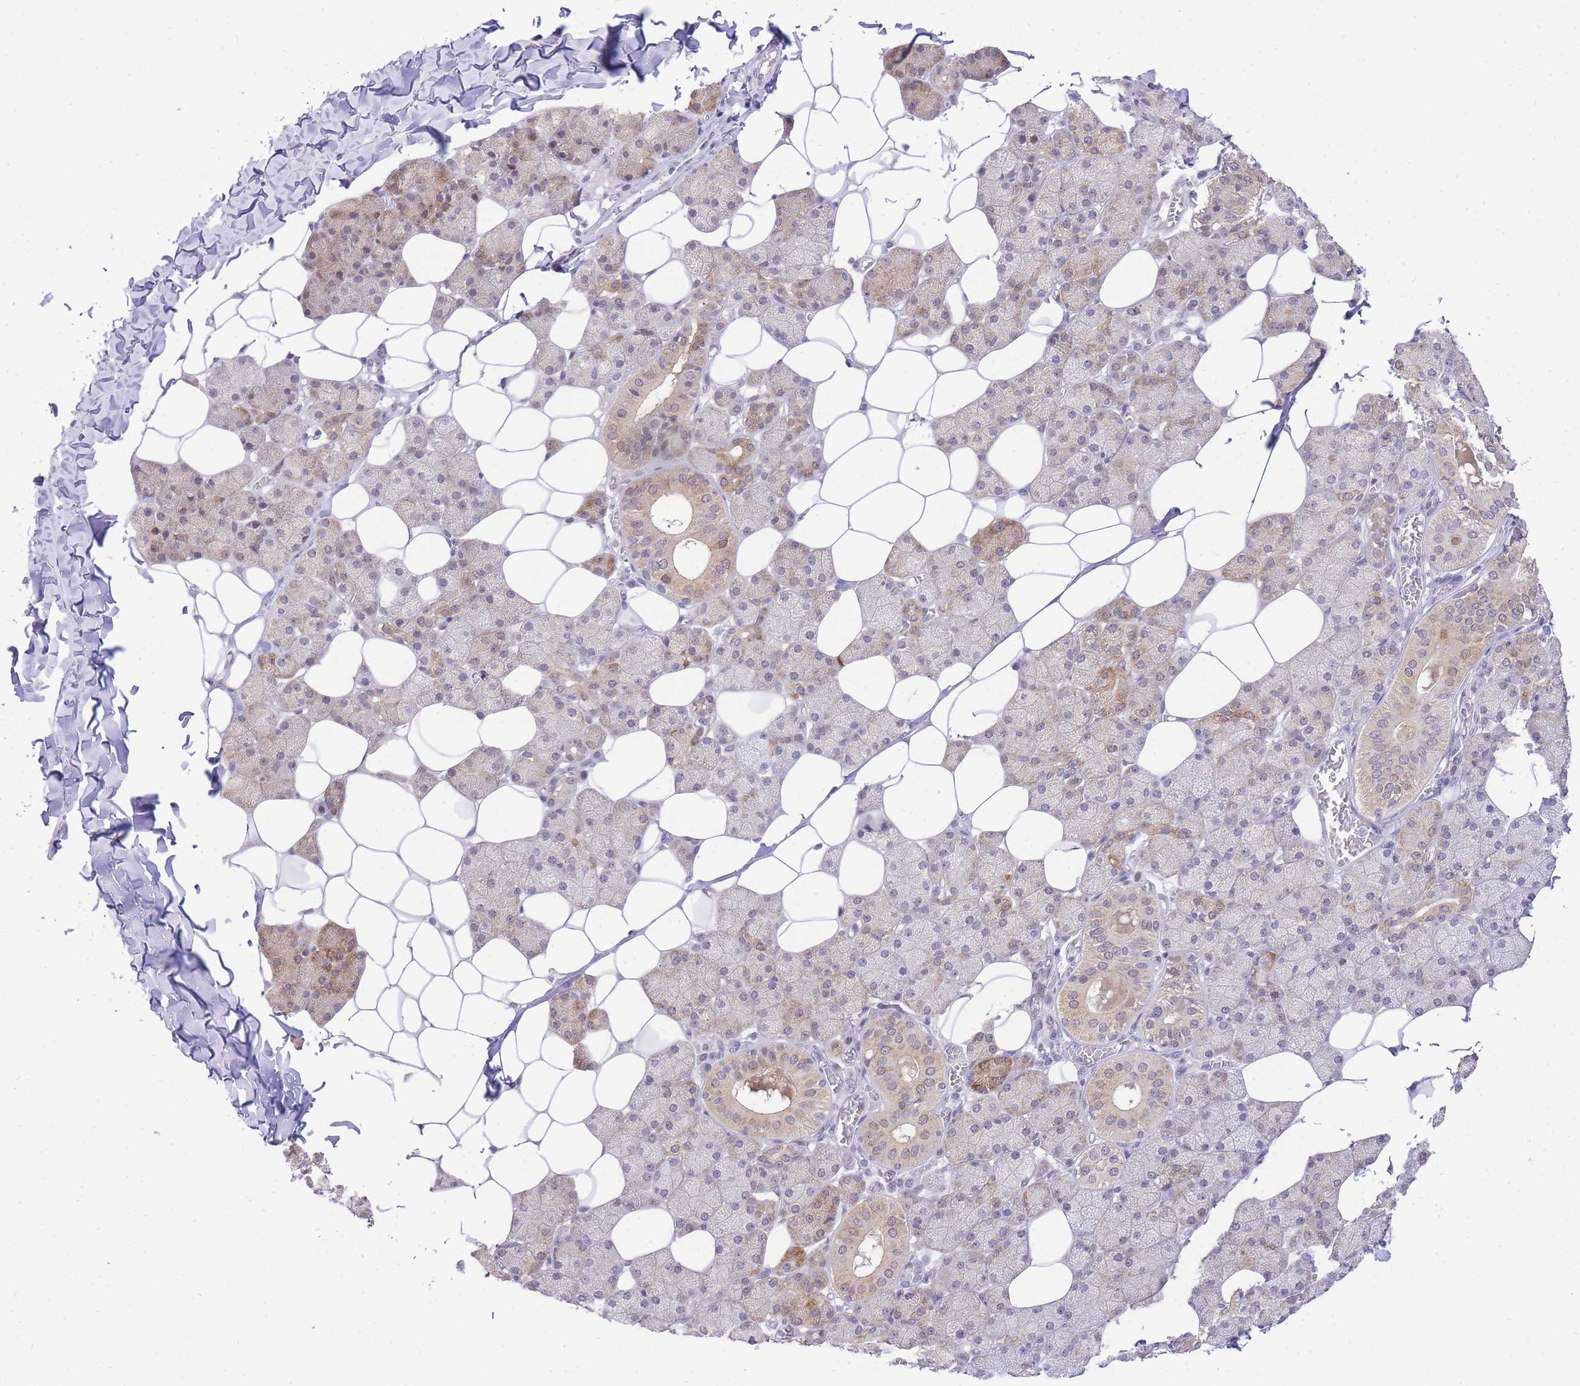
{"staining": {"intensity": "moderate", "quantity": "25%-75%", "location": "cytoplasmic/membranous"}, "tissue": "salivary gland", "cell_type": "Glandular cells", "image_type": "normal", "snomed": [{"axis": "morphology", "description": "Normal tissue, NOS"}, {"axis": "topography", "description": "Salivary gland"}], "caption": "This histopathology image displays immunohistochemistry staining of normal human salivary gland, with medium moderate cytoplasmic/membranous expression in about 25%-75% of glandular cells.", "gene": "STK39", "patient": {"sex": "female", "age": 33}}